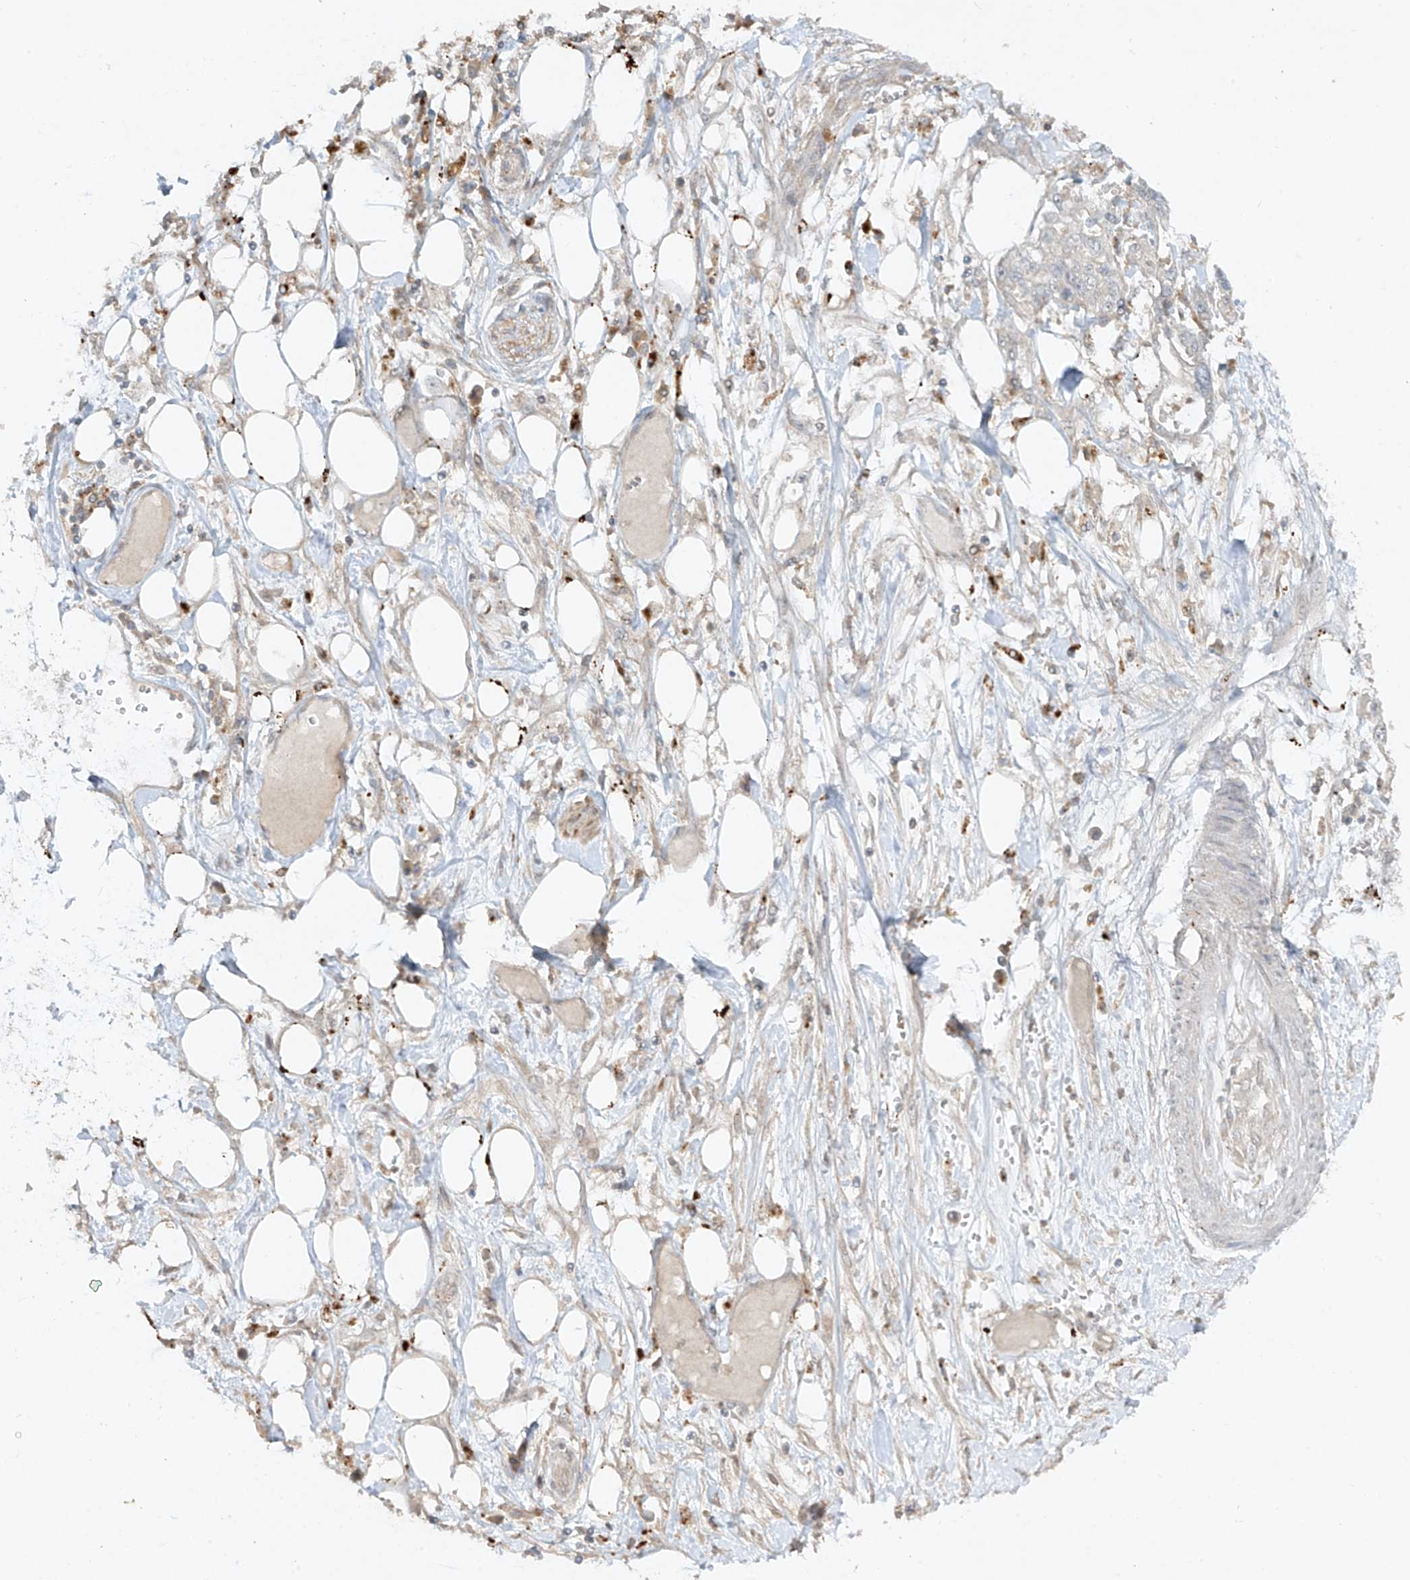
{"staining": {"intensity": "negative", "quantity": "none", "location": "none"}, "tissue": "pancreatic cancer", "cell_type": "Tumor cells", "image_type": "cancer", "snomed": [{"axis": "morphology", "description": "Adenocarcinoma, NOS"}, {"axis": "topography", "description": "Pancreas"}], "caption": "IHC histopathology image of neoplastic tissue: human pancreatic cancer (adenocarcinoma) stained with DAB demonstrates no significant protein positivity in tumor cells.", "gene": "LDAH", "patient": {"sex": "male", "age": 68}}